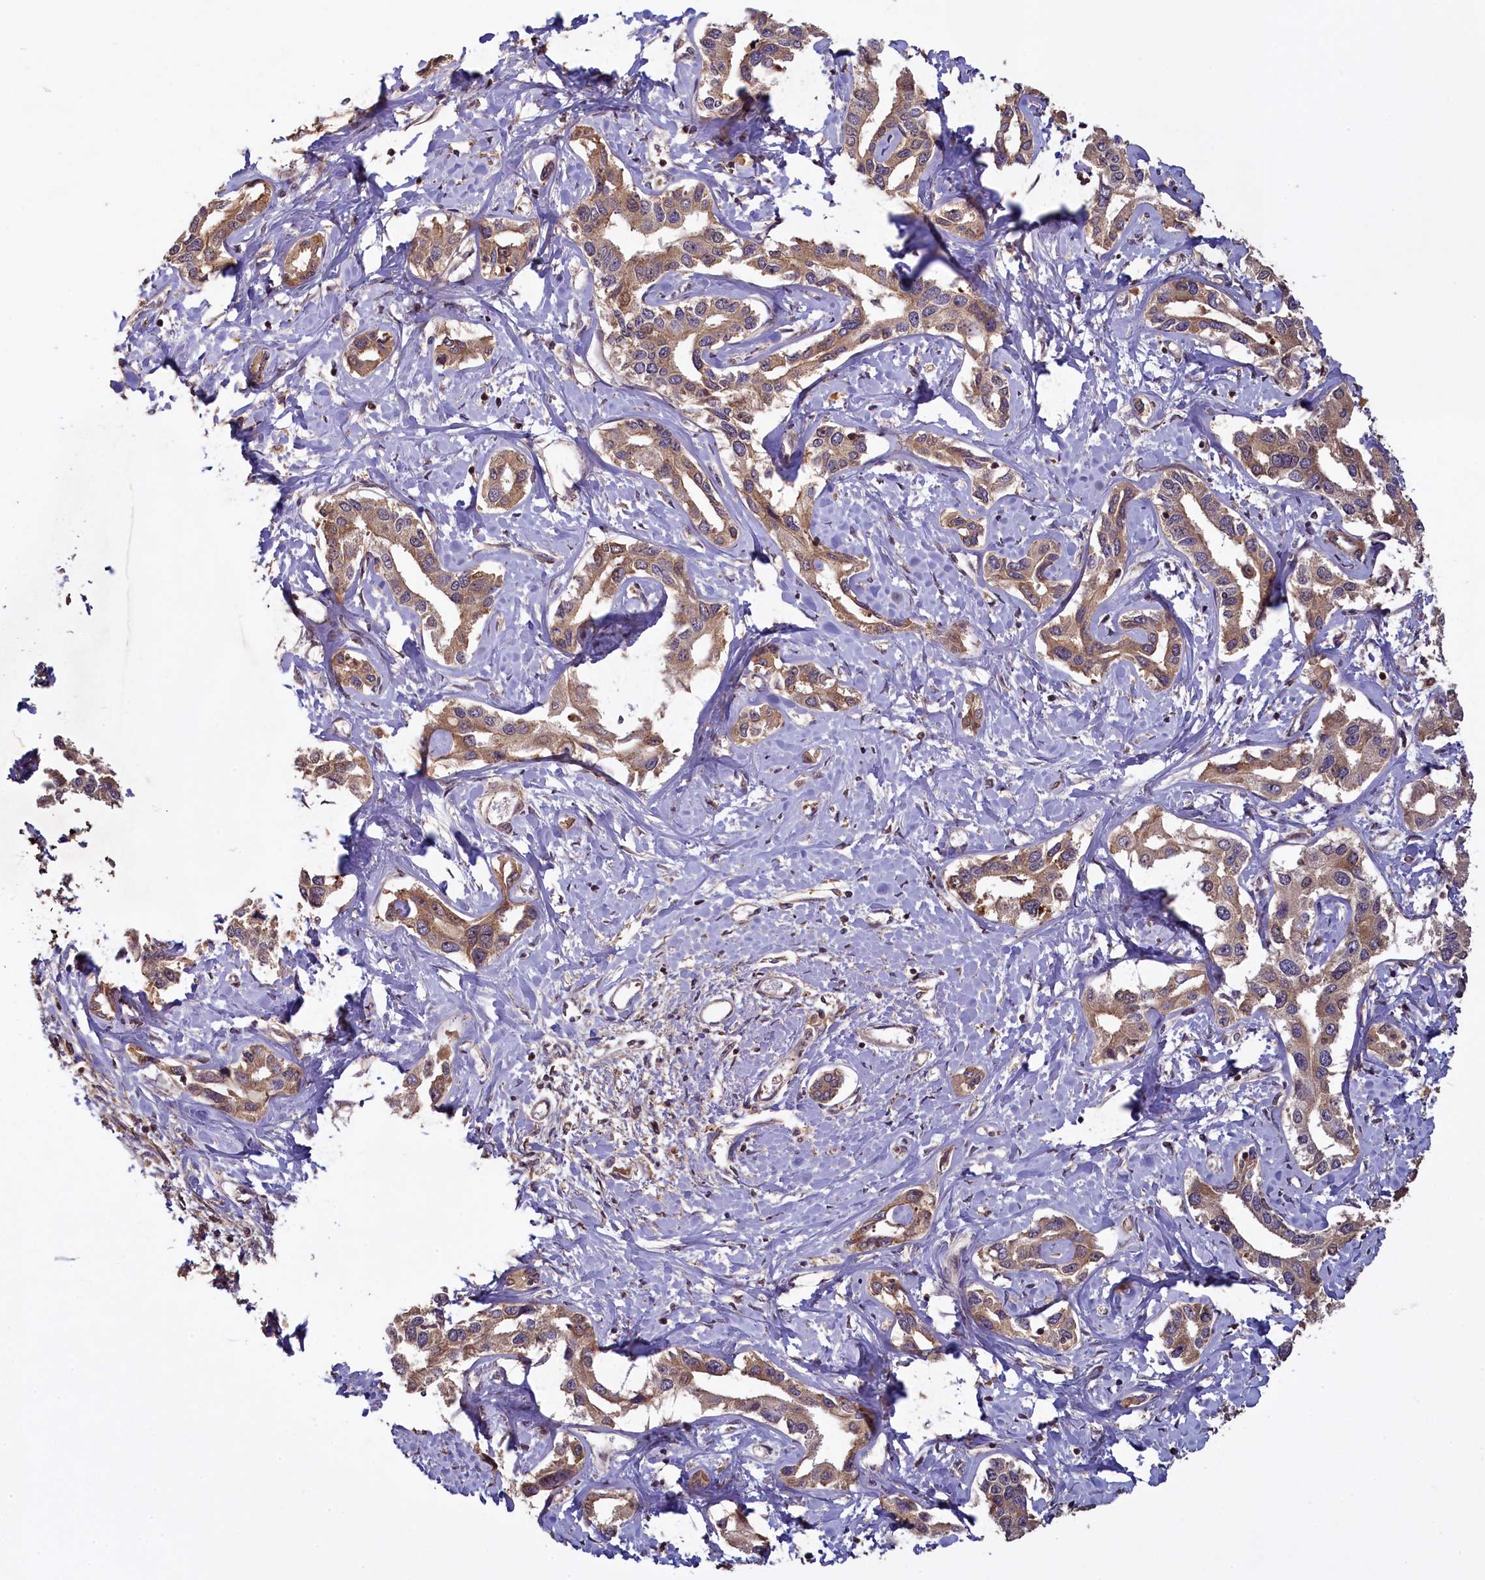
{"staining": {"intensity": "moderate", "quantity": ">75%", "location": "cytoplasmic/membranous"}, "tissue": "liver cancer", "cell_type": "Tumor cells", "image_type": "cancer", "snomed": [{"axis": "morphology", "description": "Cholangiocarcinoma"}, {"axis": "topography", "description": "Liver"}], "caption": "Cholangiocarcinoma (liver) stained for a protein exhibits moderate cytoplasmic/membranous positivity in tumor cells. (DAB (3,3'-diaminobenzidine) IHC with brightfield microscopy, high magnification).", "gene": "NUDT6", "patient": {"sex": "male", "age": 59}}